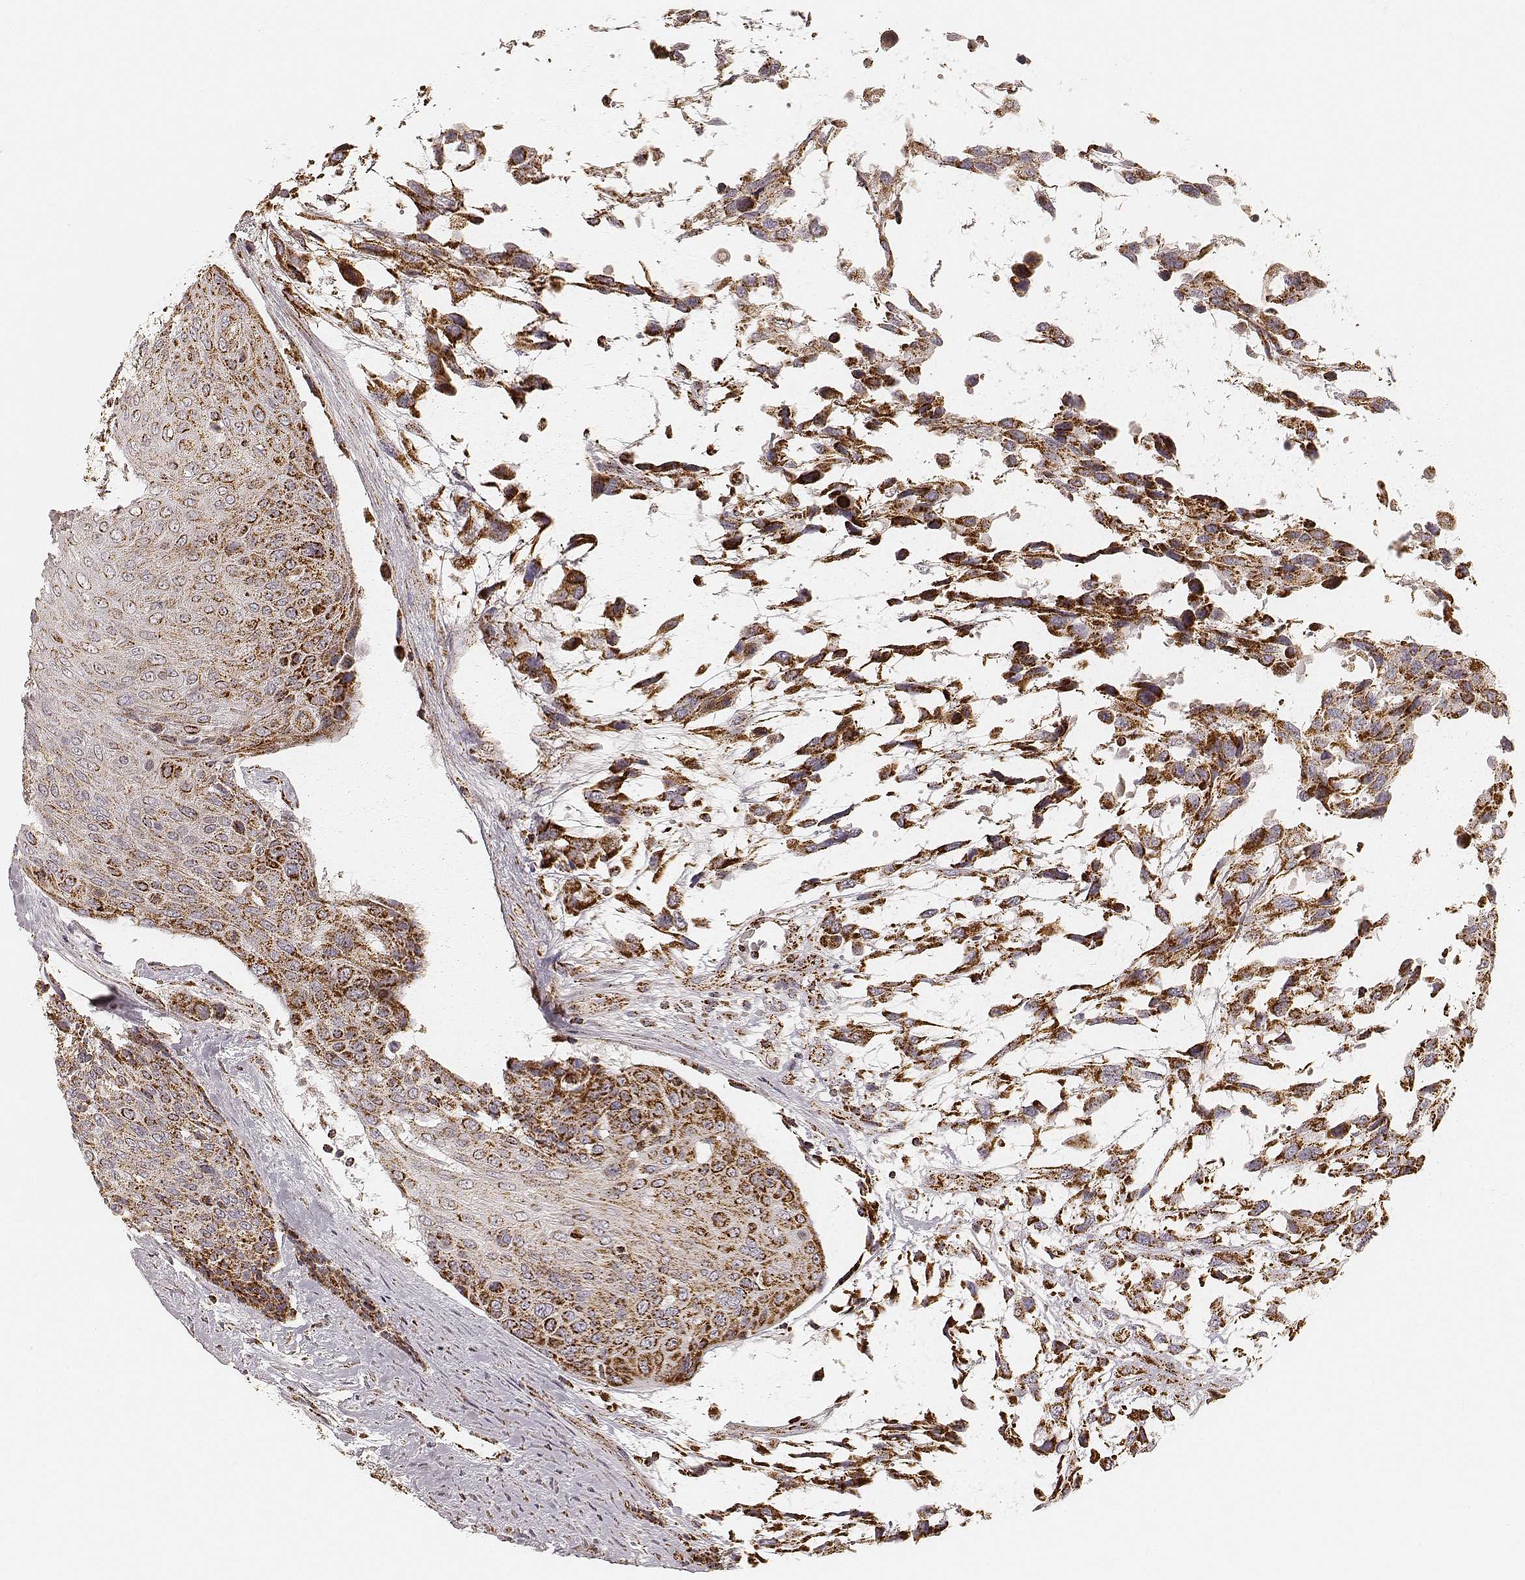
{"staining": {"intensity": "strong", "quantity": ">75%", "location": "cytoplasmic/membranous"}, "tissue": "urothelial cancer", "cell_type": "Tumor cells", "image_type": "cancer", "snomed": [{"axis": "morphology", "description": "Urothelial carcinoma, High grade"}, {"axis": "topography", "description": "Urinary bladder"}], "caption": "Immunohistochemistry (IHC) of human urothelial cancer shows high levels of strong cytoplasmic/membranous staining in approximately >75% of tumor cells. (DAB IHC with brightfield microscopy, high magnification).", "gene": "CS", "patient": {"sex": "female", "age": 70}}